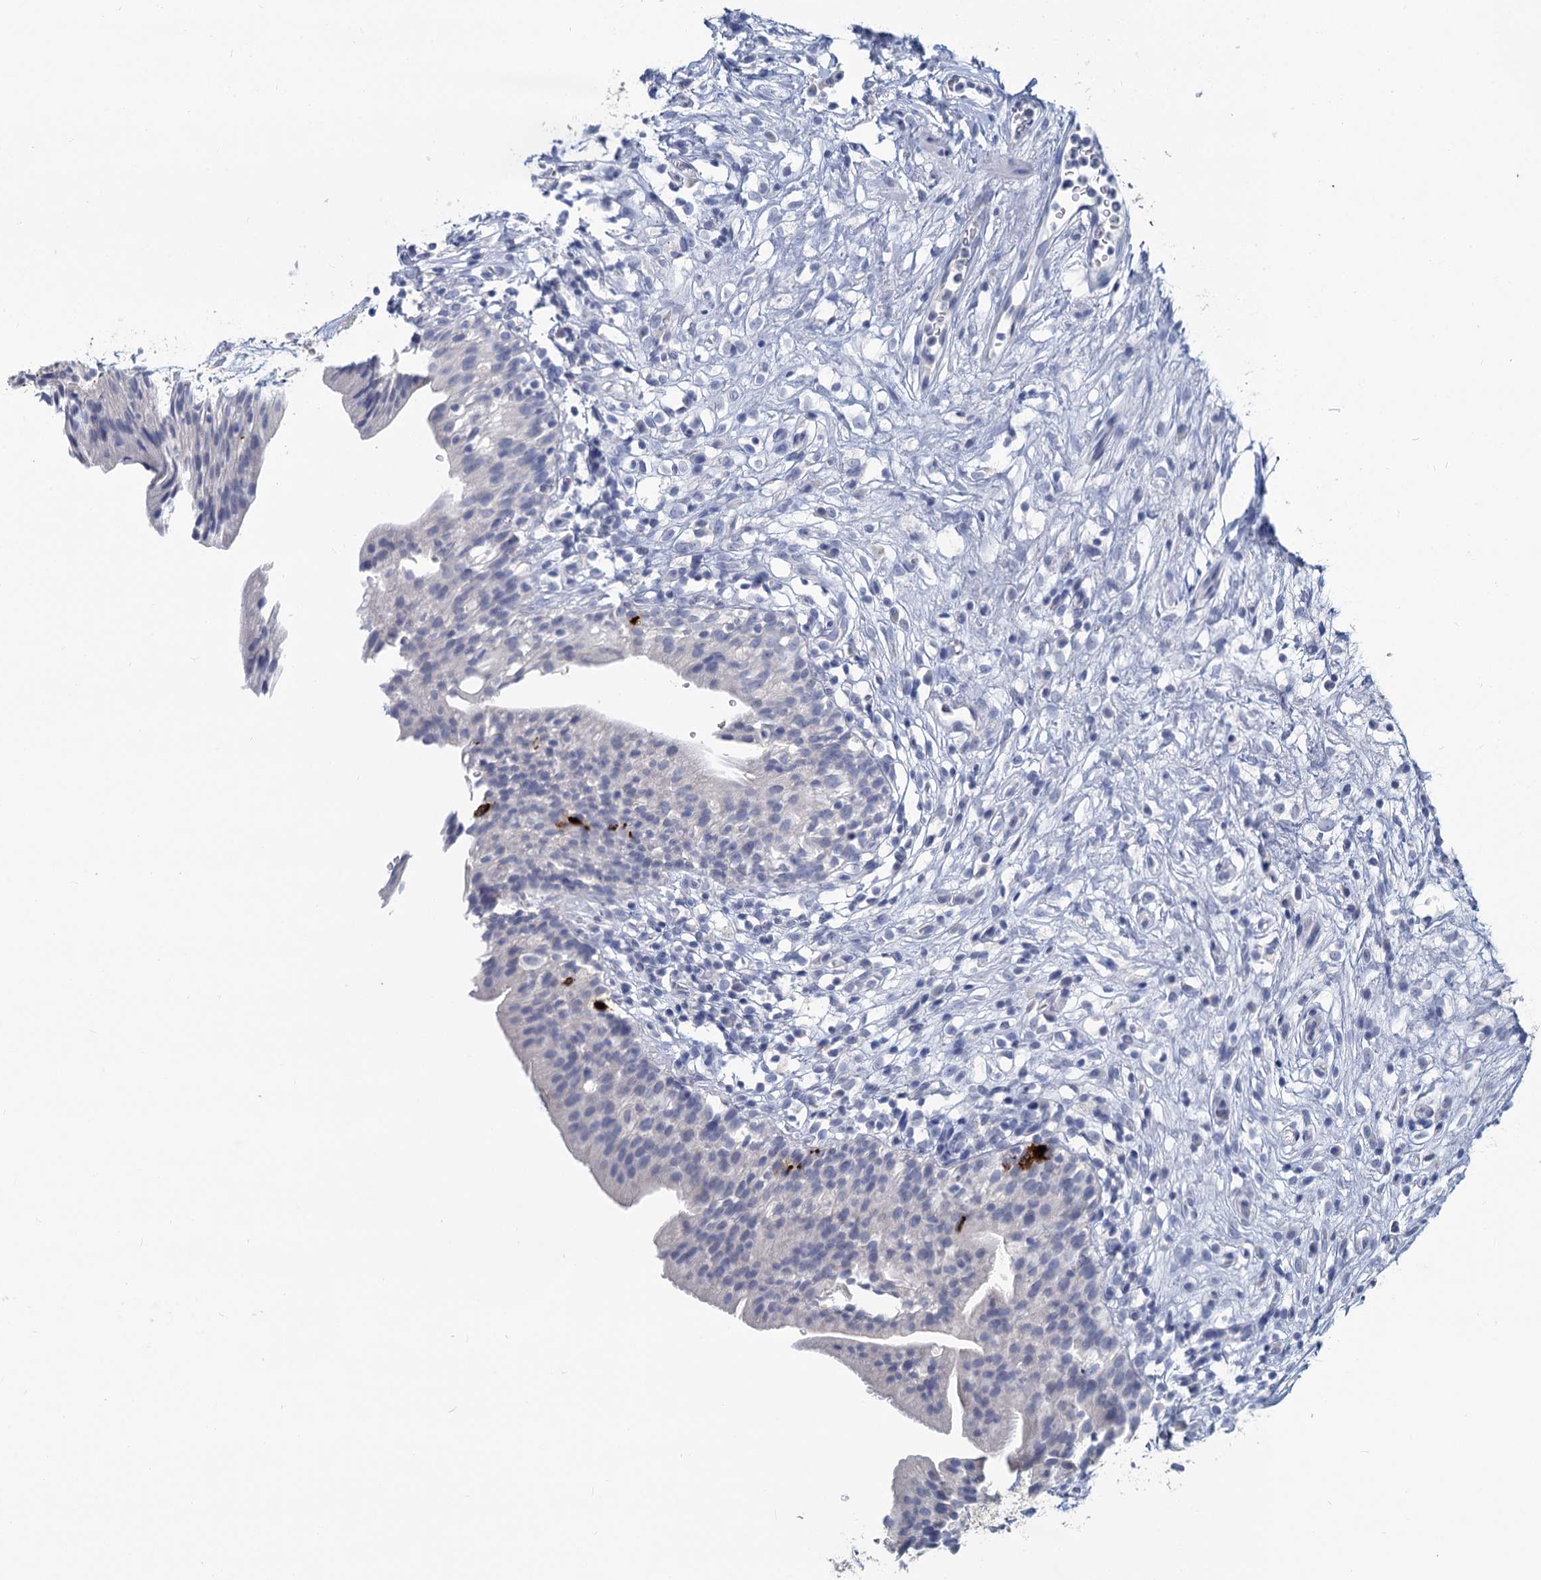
{"staining": {"intensity": "negative", "quantity": "none", "location": "none"}, "tissue": "urinary bladder", "cell_type": "Urothelial cells", "image_type": "normal", "snomed": [{"axis": "morphology", "description": "Normal tissue, NOS"}, {"axis": "morphology", "description": "Inflammation, NOS"}, {"axis": "topography", "description": "Urinary bladder"}], "caption": "High magnification brightfield microscopy of unremarkable urinary bladder stained with DAB (3,3'-diaminobenzidine) (brown) and counterstained with hematoxylin (blue): urothelial cells show no significant expression. (Brightfield microscopy of DAB (3,3'-diaminobenzidine) IHC at high magnification).", "gene": "CHGA", "patient": {"sex": "male", "age": 63}}